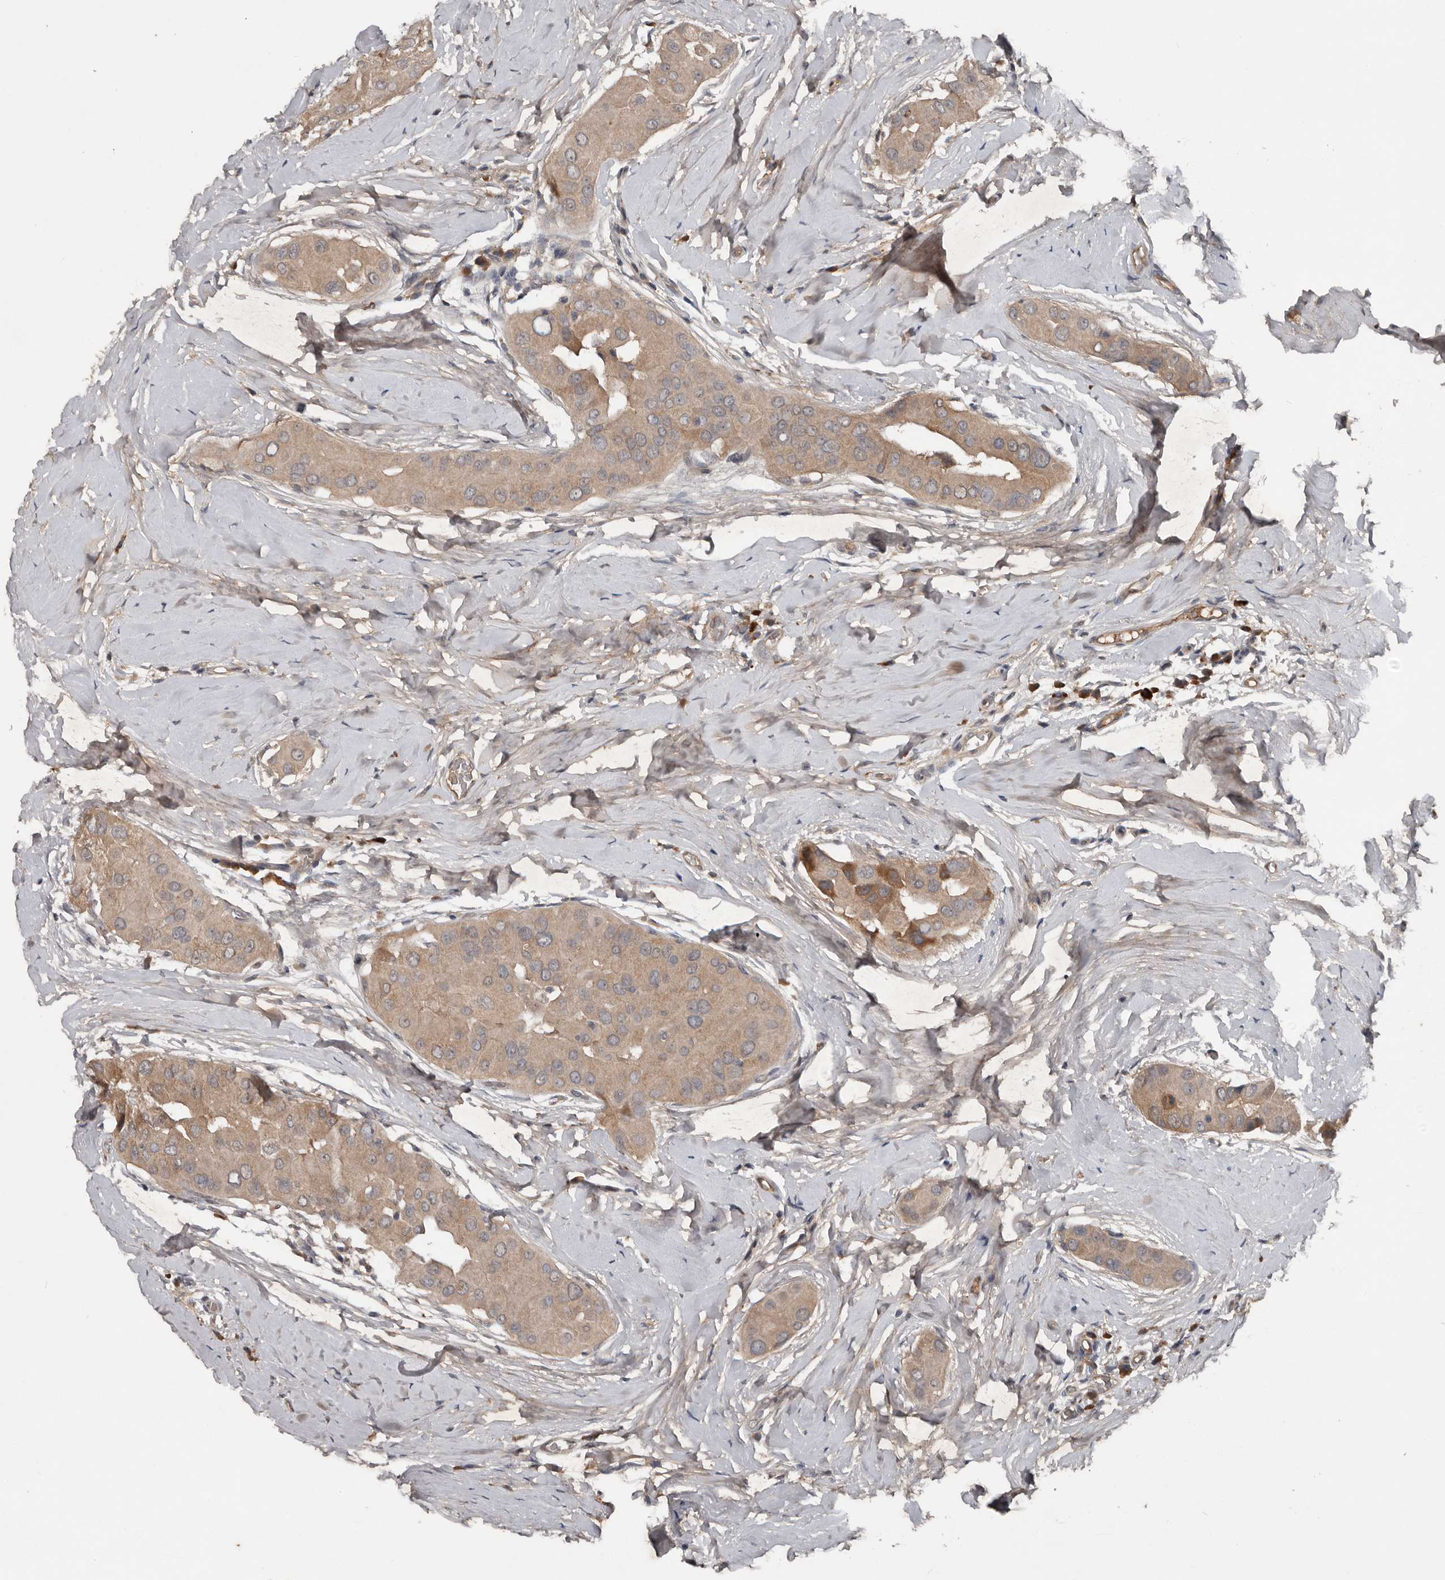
{"staining": {"intensity": "moderate", "quantity": ">75%", "location": "cytoplasmic/membranous"}, "tissue": "thyroid cancer", "cell_type": "Tumor cells", "image_type": "cancer", "snomed": [{"axis": "morphology", "description": "Papillary adenocarcinoma, NOS"}, {"axis": "topography", "description": "Thyroid gland"}], "caption": "An IHC photomicrograph of neoplastic tissue is shown. Protein staining in brown highlights moderate cytoplasmic/membranous positivity in thyroid cancer within tumor cells.", "gene": "DNAJB4", "patient": {"sex": "male", "age": 33}}